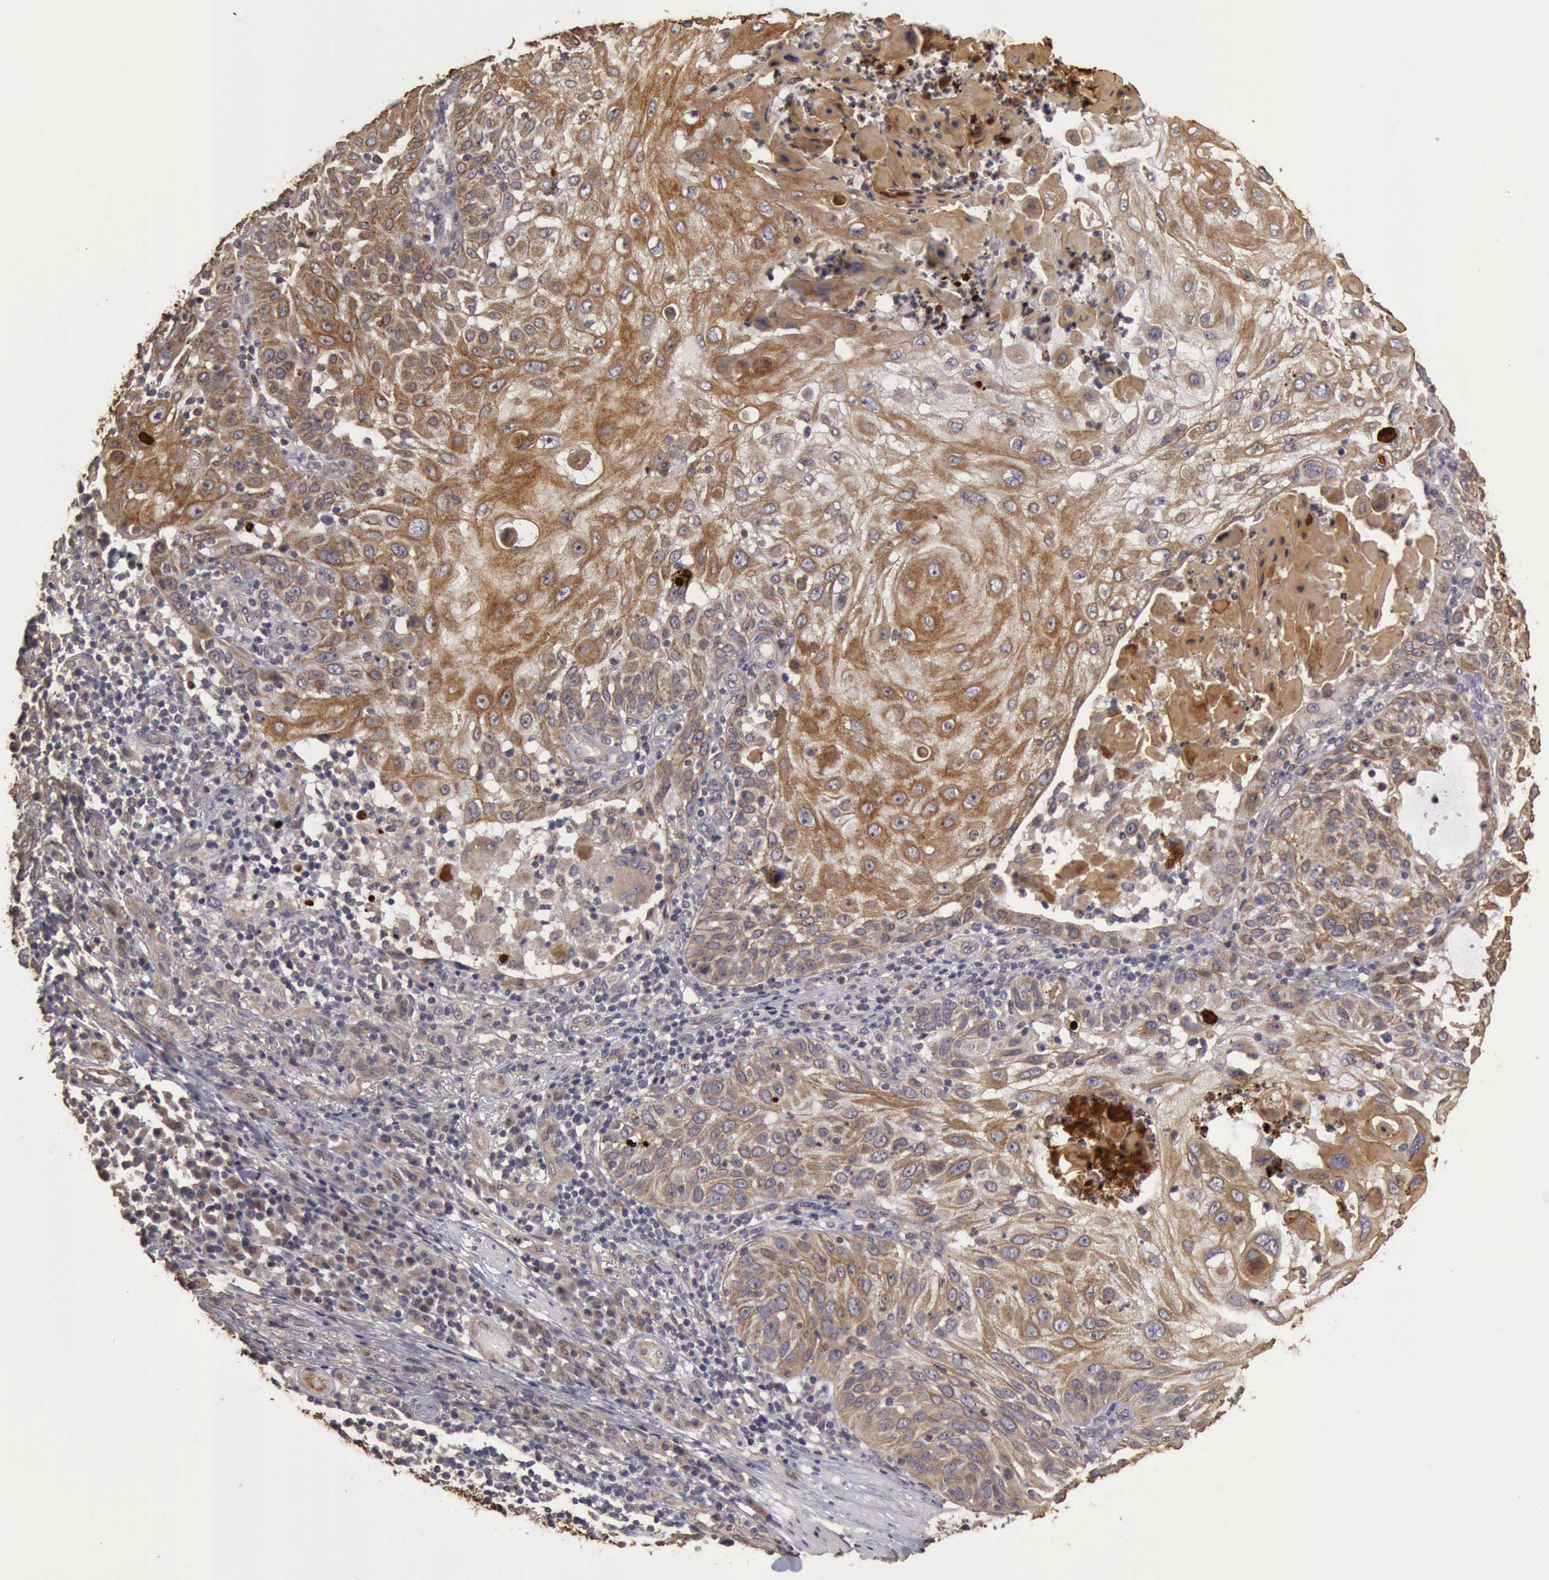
{"staining": {"intensity": "moderate", "quantity": ">75%", "location": "cytoplasmic/membranous"}, "tissue": "skin cancer", "cell_type": "Tumor cells", "image_type": "cancer", "snomed": [{"axis": "morphology", "description": "Squamous cell carcinoma, NOS"}, {"axis": "topography", "description": "Skin"}], "caption": "Human skin squamous cell carcinoma stained for a protein (brown) demonstrates moderate cytoplasmic/membranous positive staining in approximately >75% of tumor cells.", "gene": "BMX", "patient": {"sex": "female", "age": 89}}